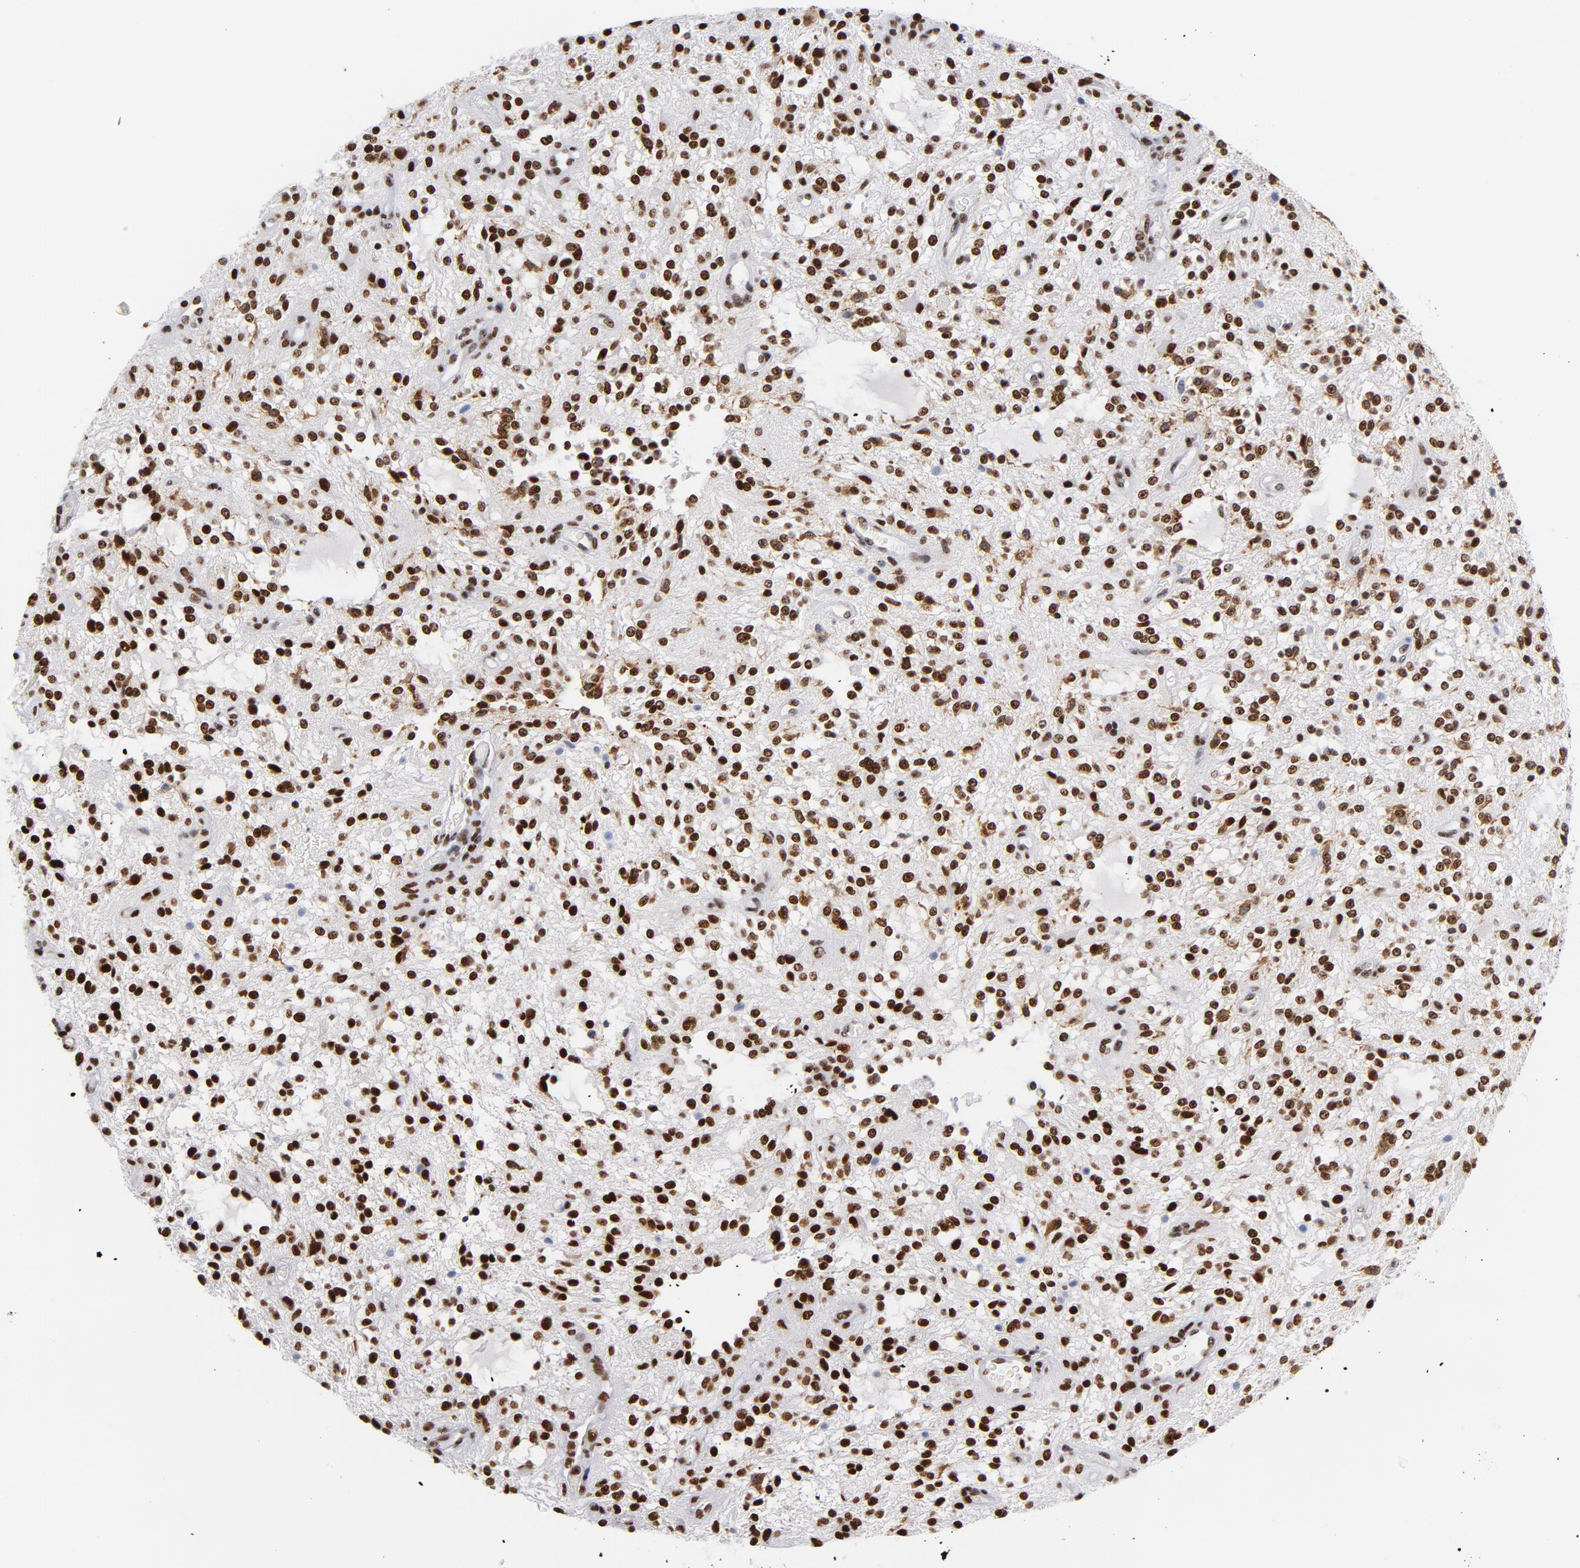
{"staining": {"intensity": "strong", "quantity": ">75%", "location": "nuclear"}, "tissue": "glioma", "cell_type": "Tumor cells", "image_type": "cancer", "snomed": [{"axis": "morphology", "description": "Glioma, malignant, NOS"}, {"axis": "topography", "description": "Cerebellum"}], "caption": "Malignant glioma stained with immunohistochemistry (IHC) reveals strong nuclear staining in about >75% of tumor cells.", "gene": "TOP2B", "patient": {"sex": "female", "age": 10}}